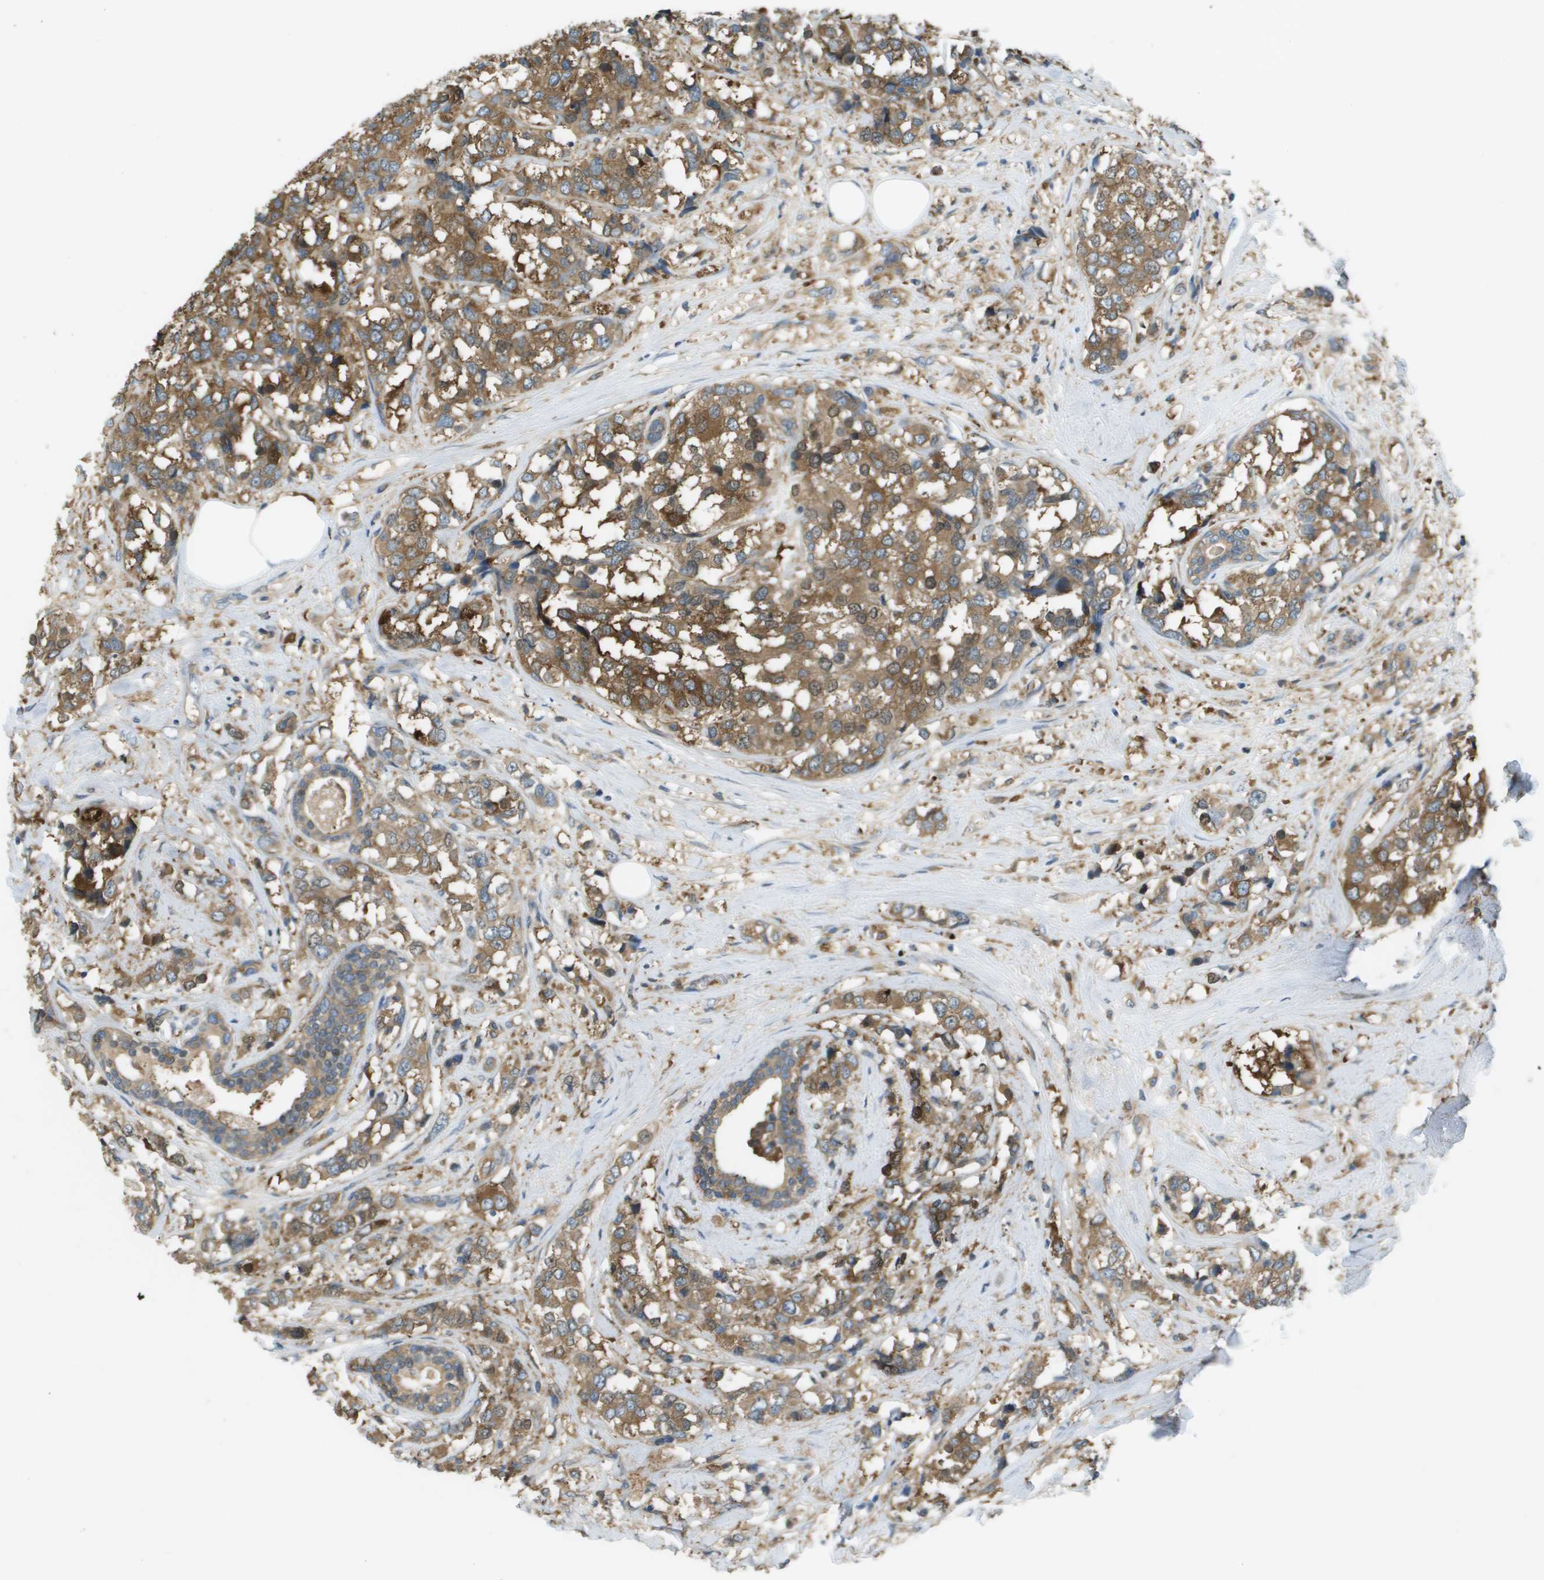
{"staining": {"intensity": "moderate", "quantity": ">75%", "location": "cytoplasmic/membranous"}, "tissue": "breast cancer", "cell_type": "Tumor cells", "image_type": "cancer", "snomed": [{"axis": "morphology", "description": "Lobular carcinoma"}, {"axis": "topography", "description": "Breast"}], "caption": "Tumor cells demonstrate medium levels of moderate cytoplasmic/membranous positivity in approximately >75% of cells in breast cancer.", "gene": "CORO1B", "patient": {"sex": "female", "age": 59}}